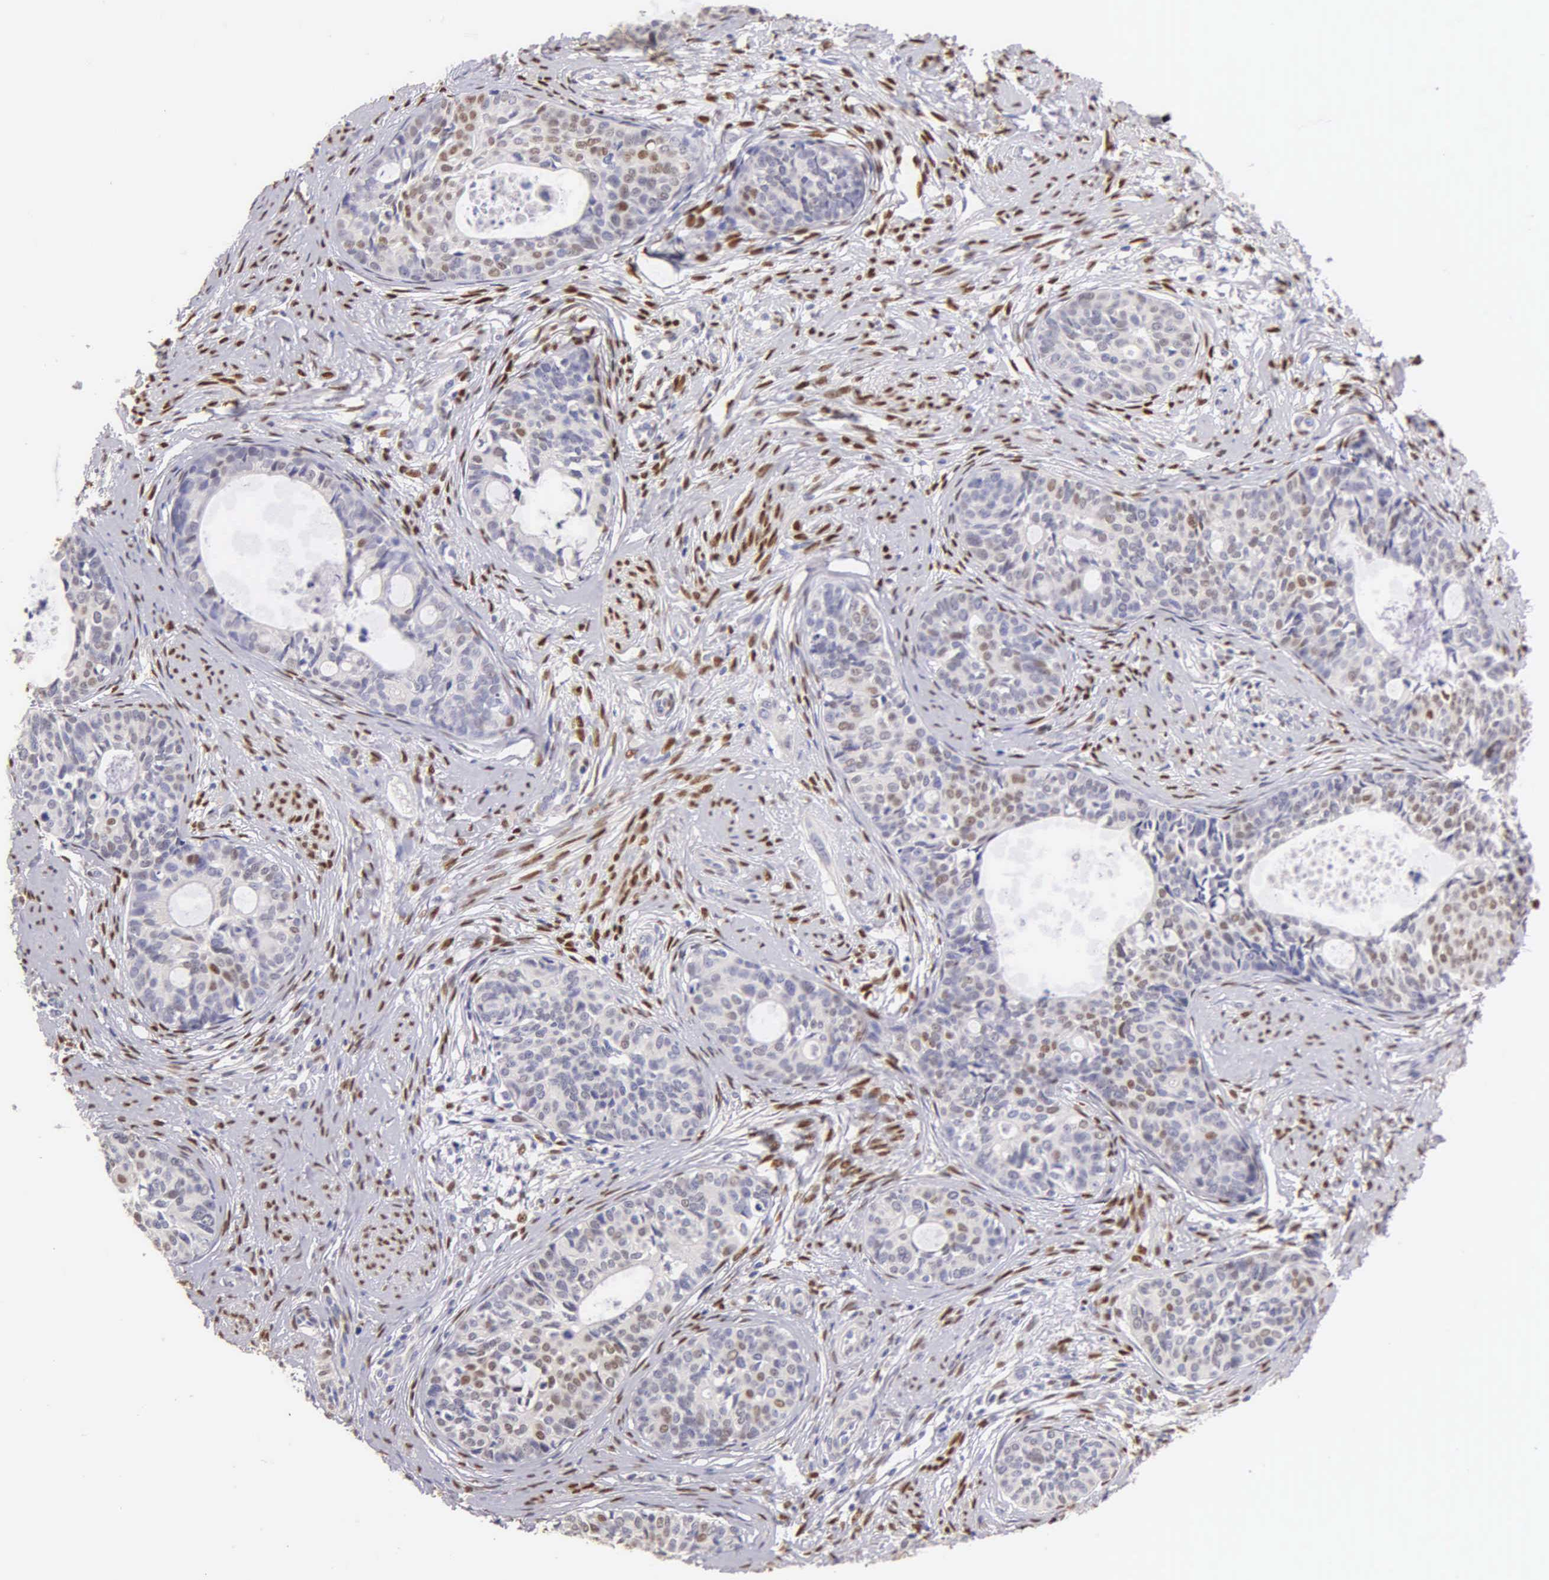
{"staining": {"intensity": "weak", "quantity": "<25%", "location": "nuclear"}, "tissue": "cervical cancer", "cell_type": "Tumor cells", "image_type": "cancer", "snomed": [{"axis": "morphology", "description": "Squamous cell carcinoma, NOS"}, {"axis": "topography", "description": "Cervix"}], "caption": "Immunohistochemistry micrograph of cervical squamous cell carcinoma stained for a protein (brown), which demonstrates no expression in tumor cells. (IHC, brightfield microscopy, high magnification).", "gene": "ESR1", "patient": {"sex": "female", "age": 34}}